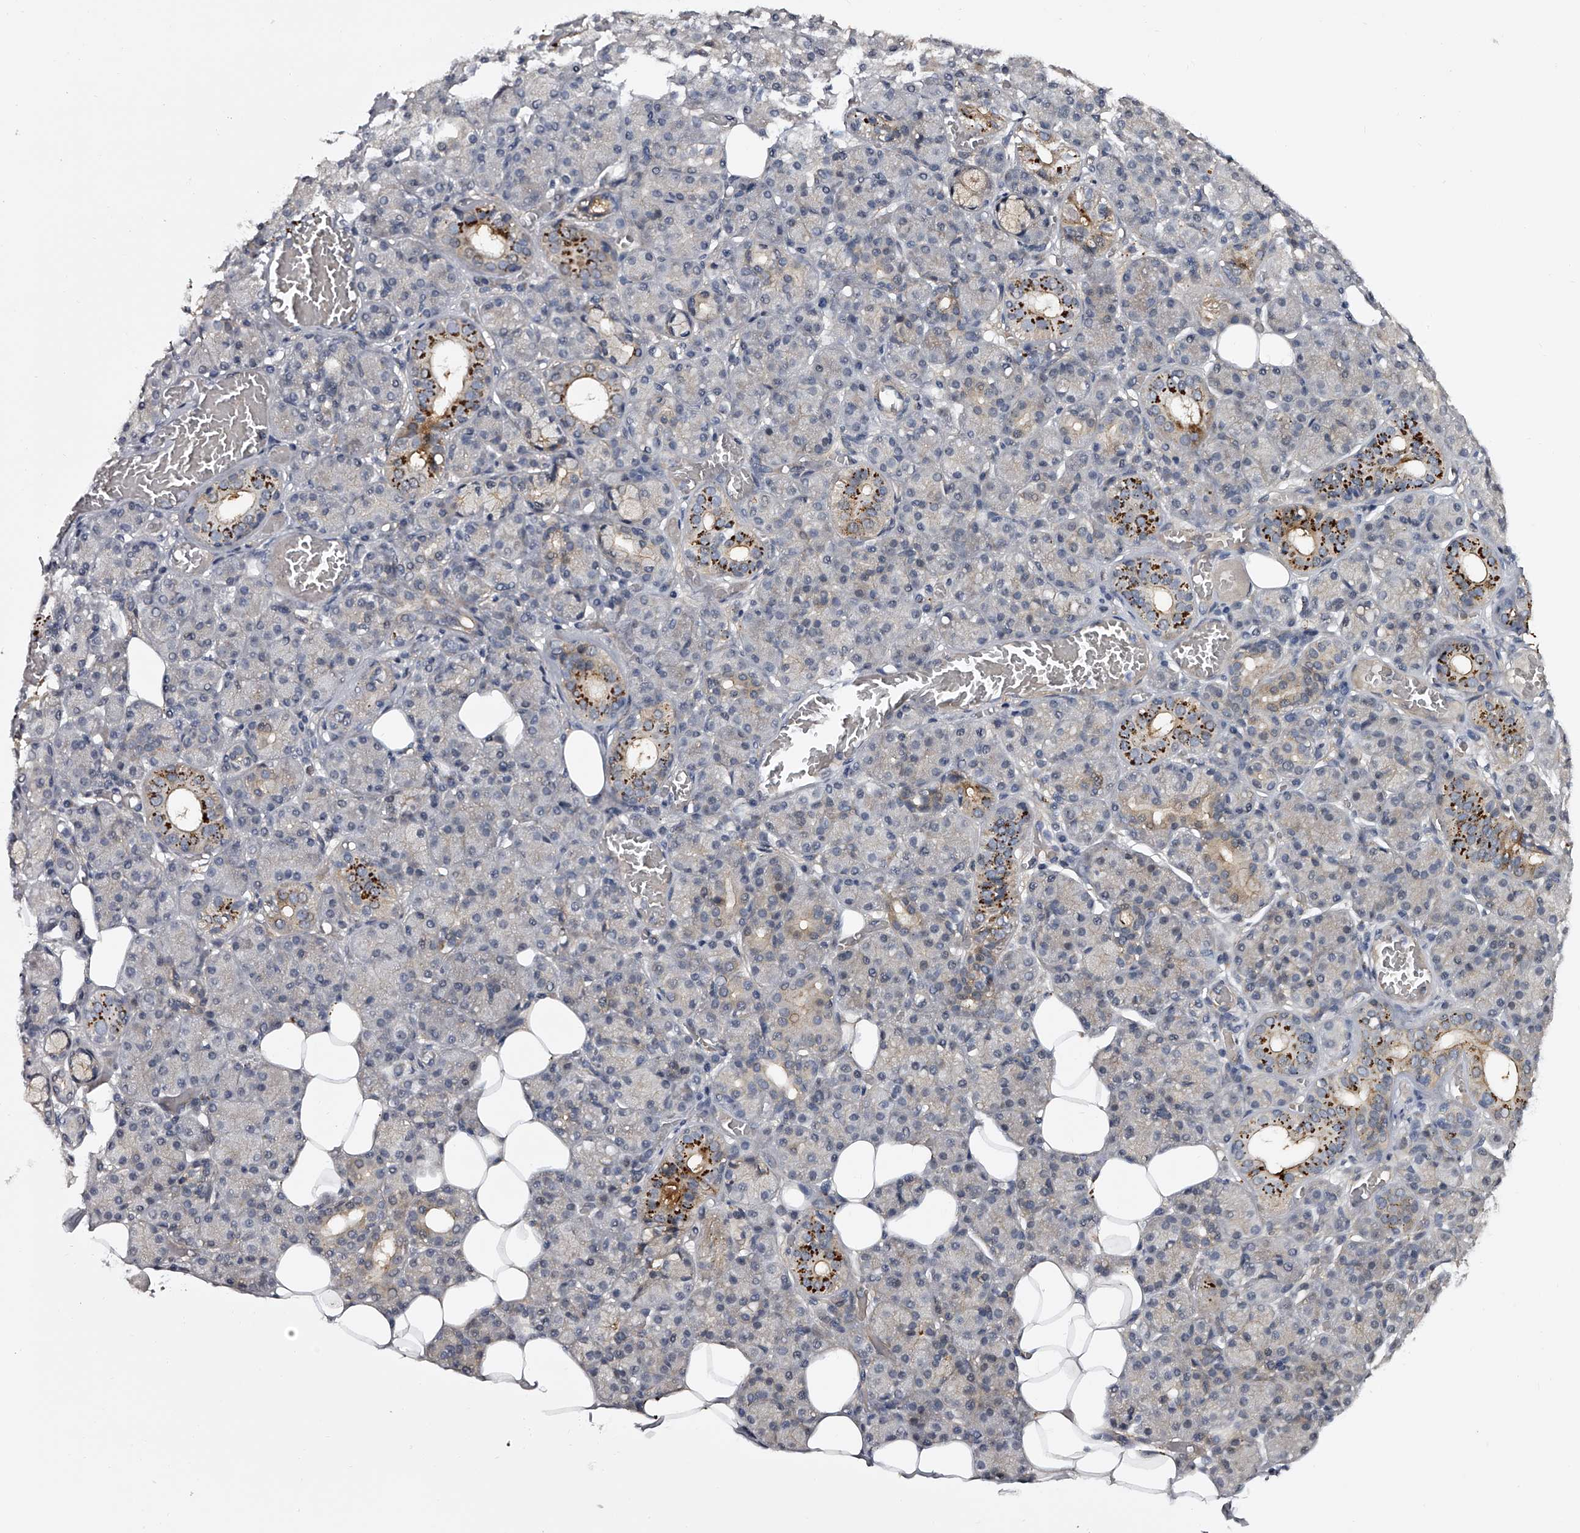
{"staining": {"intensity": "strong", "quantity": "<25%", "location": "cytoplasmic/membranous"}, "tissue": "salivary gland", "cell_type": "Glandular cells", "image_type": "normal", "snomed": [{"axis": "morphology", "description": "Normal tissue, NOS"}, {"axis": "topography", "description": "Salivary gland"}], "caption": "High-magnification brightfield microscopy of normal salivary gland stained with DAB (3,3'-diaminobenzidine) (brown) and counterstained with hematoxylin (blue). glandular cells exhibit strong cytoplasmic/membranous positivity is appreciated in approximately<25% of cells.", "gene": "MDN1", "patient": {"sex": "male", "age": 63}}